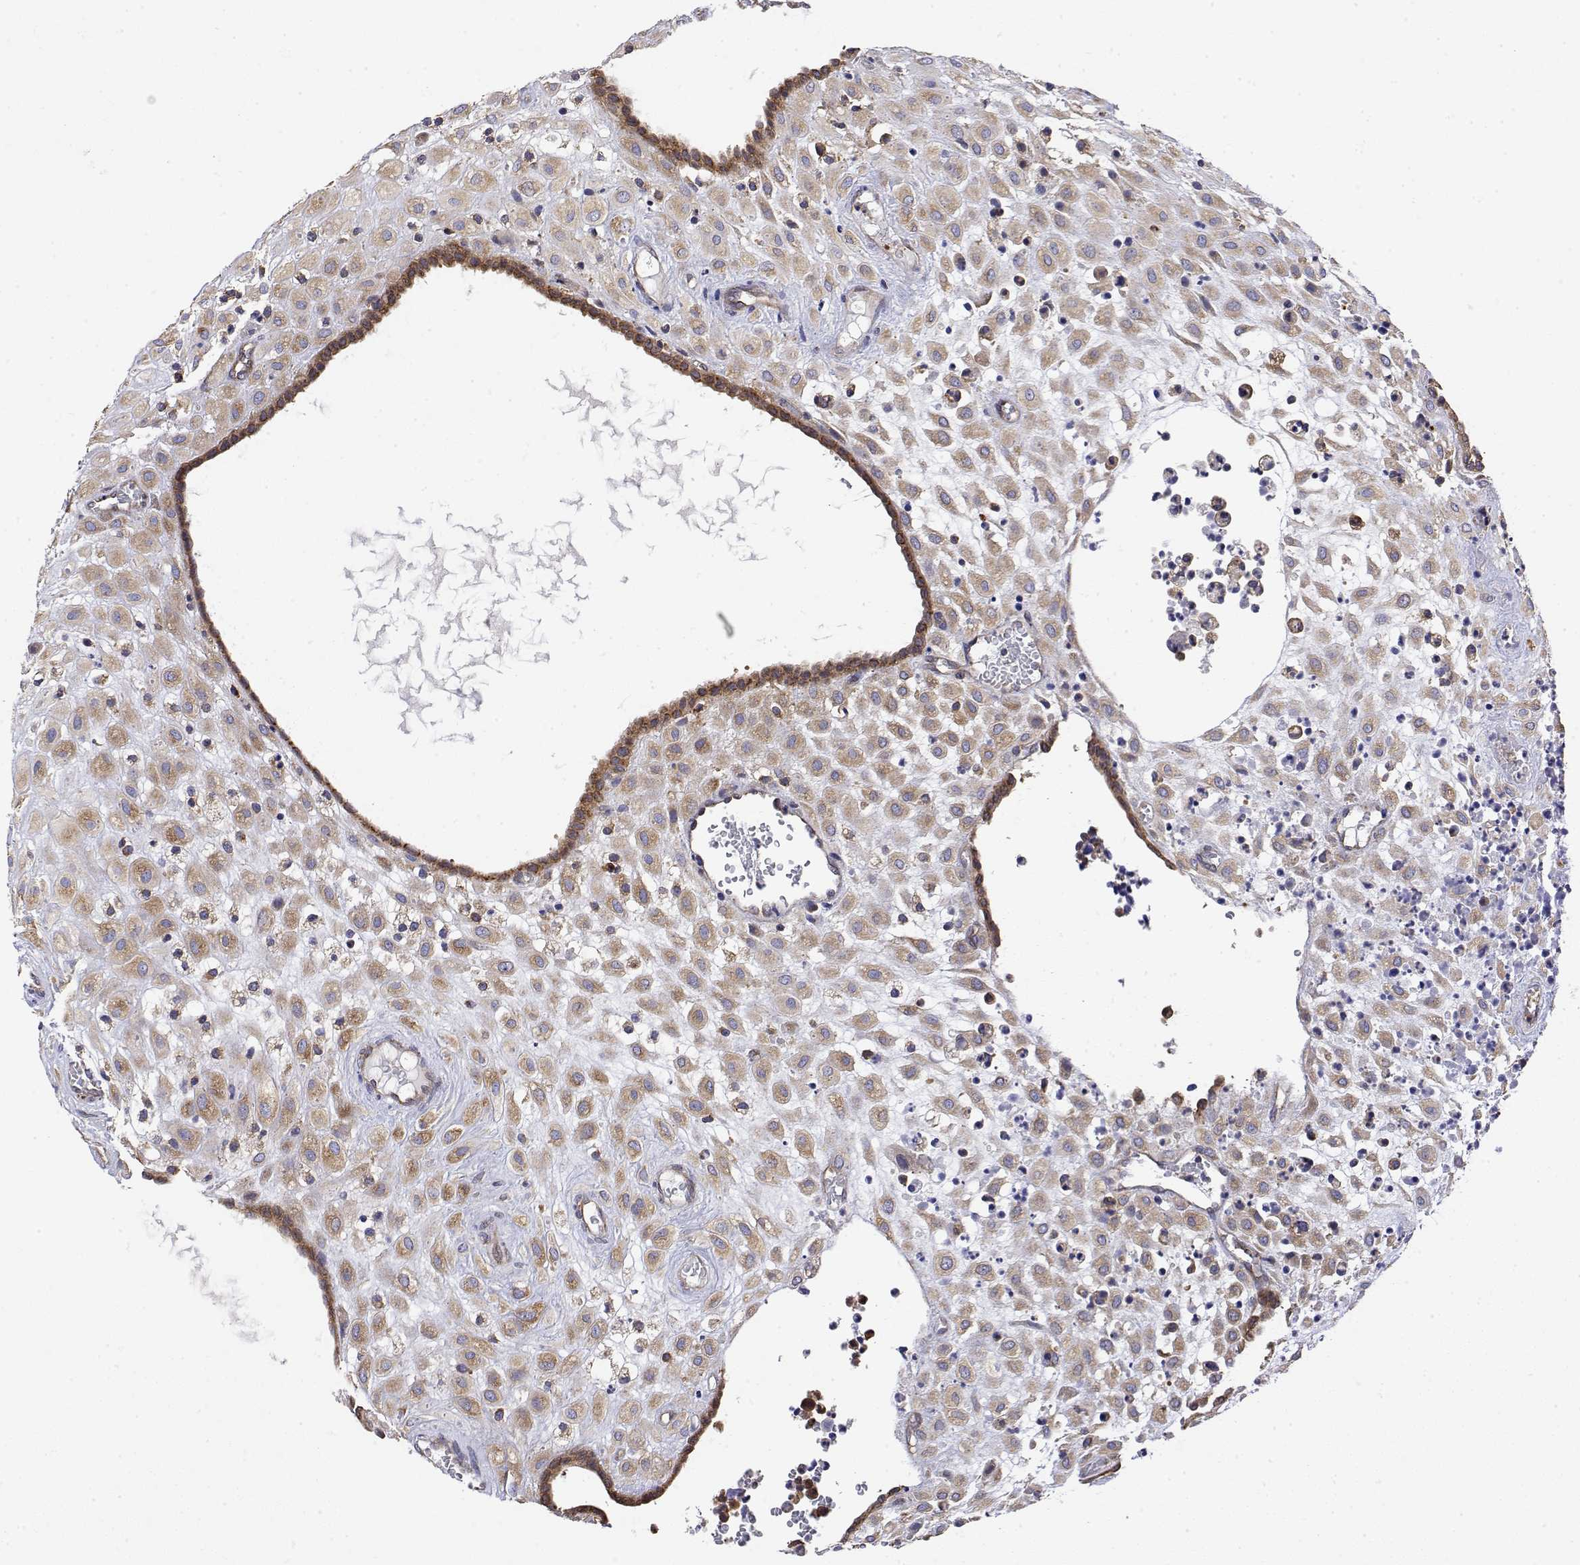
{"staining": {"intensity": "weak", "quantity": ">75%", "location": "cytoplasmic/membranous"}, "tissue": "placenta", "cell_type": "Decidual cells", "image_type": "normal", "snomed": [{"axis": "morphology", "description": "Normal tissue, NOS"}, {"axis": "topography", "description": "Placenta"}], "caption": "A photomicrograph of human placenta stained for a protein displays weak cytoplasmic/membranous brown staining in decidual cells. (IHC, brightfield microscopy, high magnification).", "gene": "EEF1G", "patient": {"sex": "female", "age": 24}}